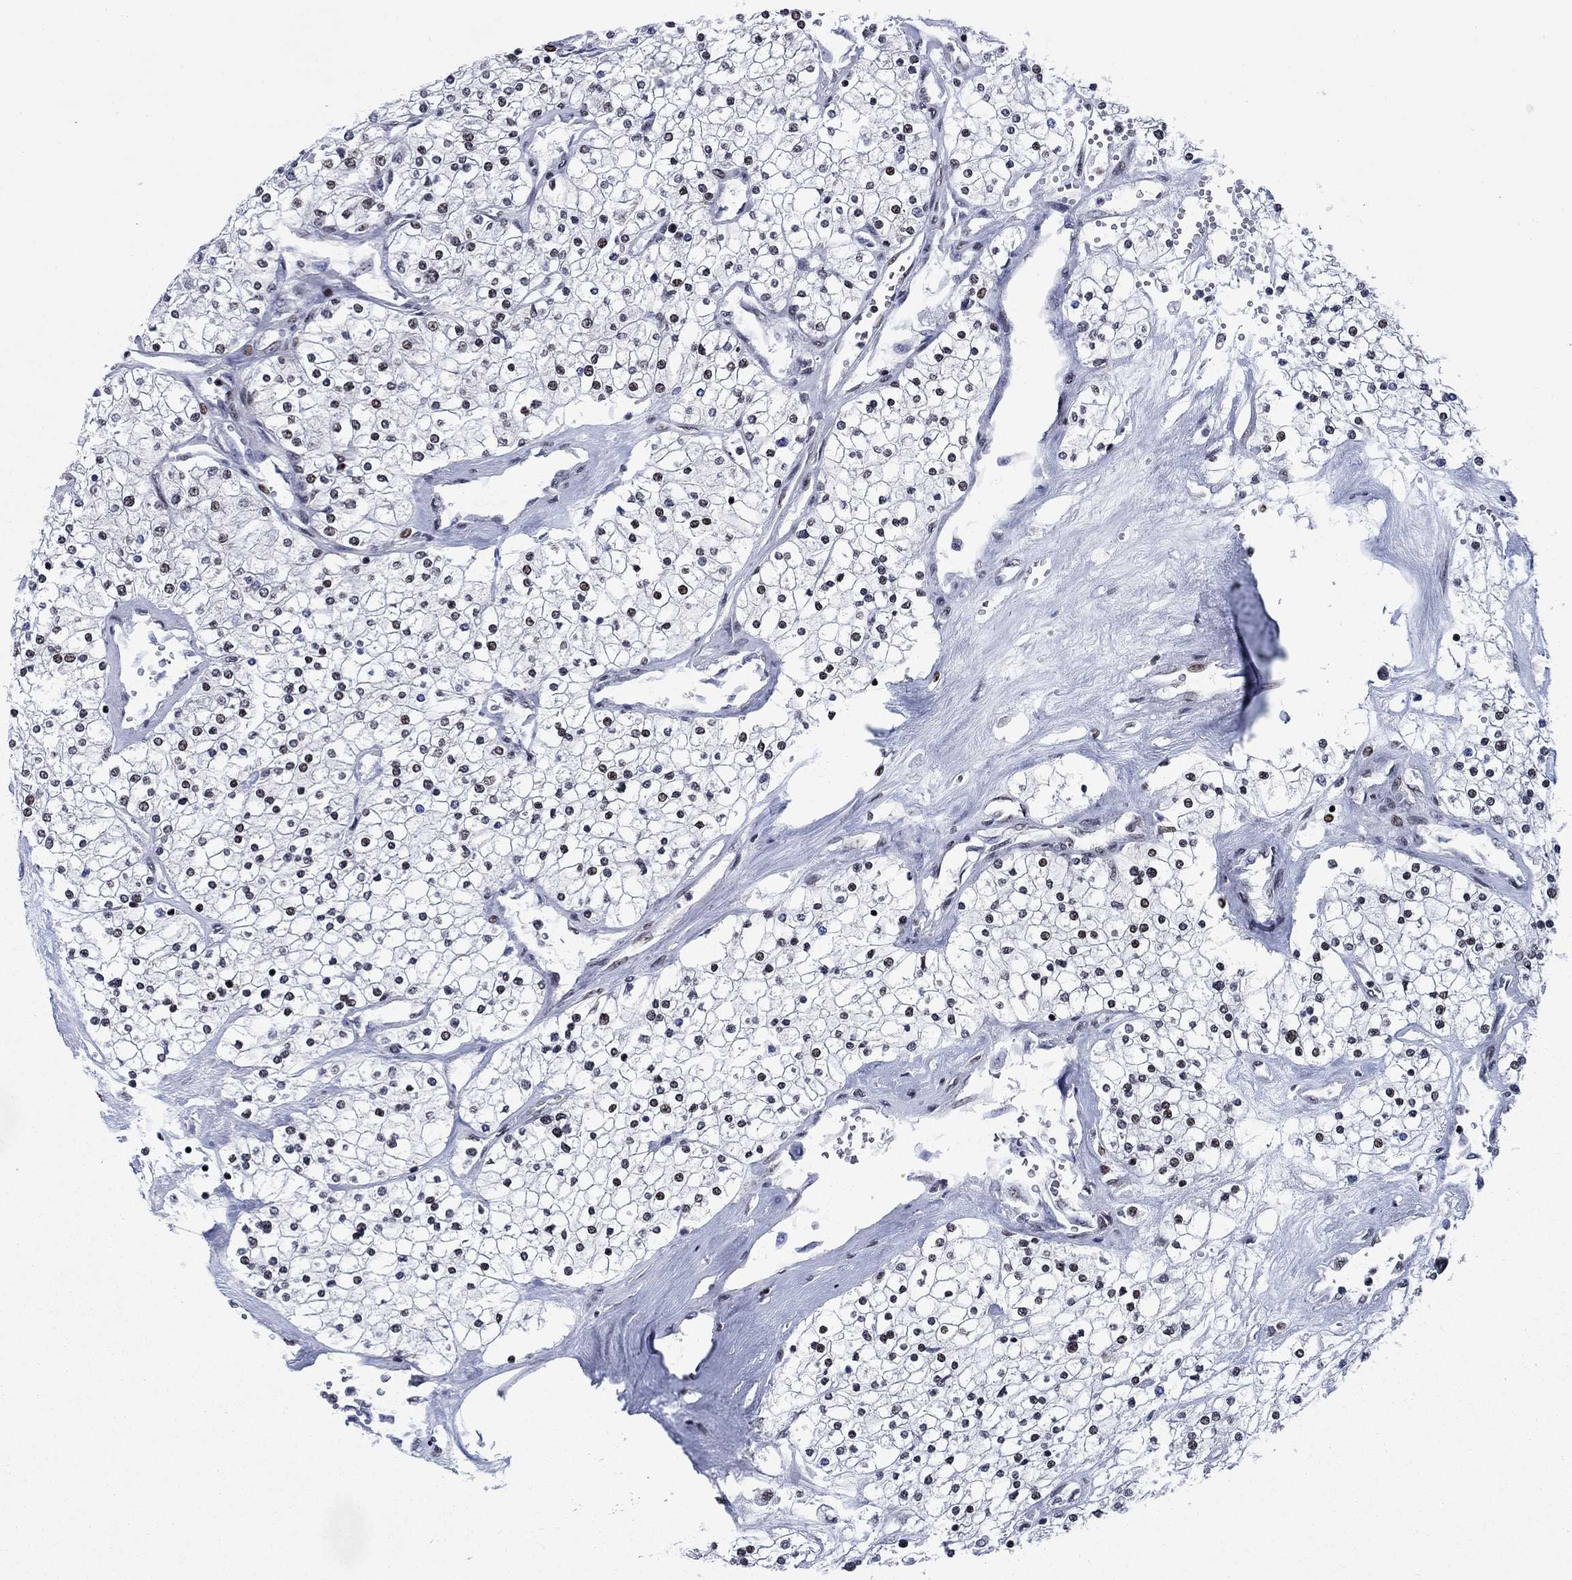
{"staining": {"intensity": "weak", "quantity": "<25%", "location": "nuclear"}, "tissue": "renal cancer", "cell_type": "Tumor cells", "image_type": "cancer", "snomed": [{"axis": "morphology", "description": "Adenocarcinoma, NOS"}, {"axis": "topography", "description": "Kidney"}], "caption": "The micrograph displays no significant staining in tumor cells of renal cancer (adenocarcinoma).", "gene": "RPRD1B", "patient": {"sex": "male", "age": 80}}